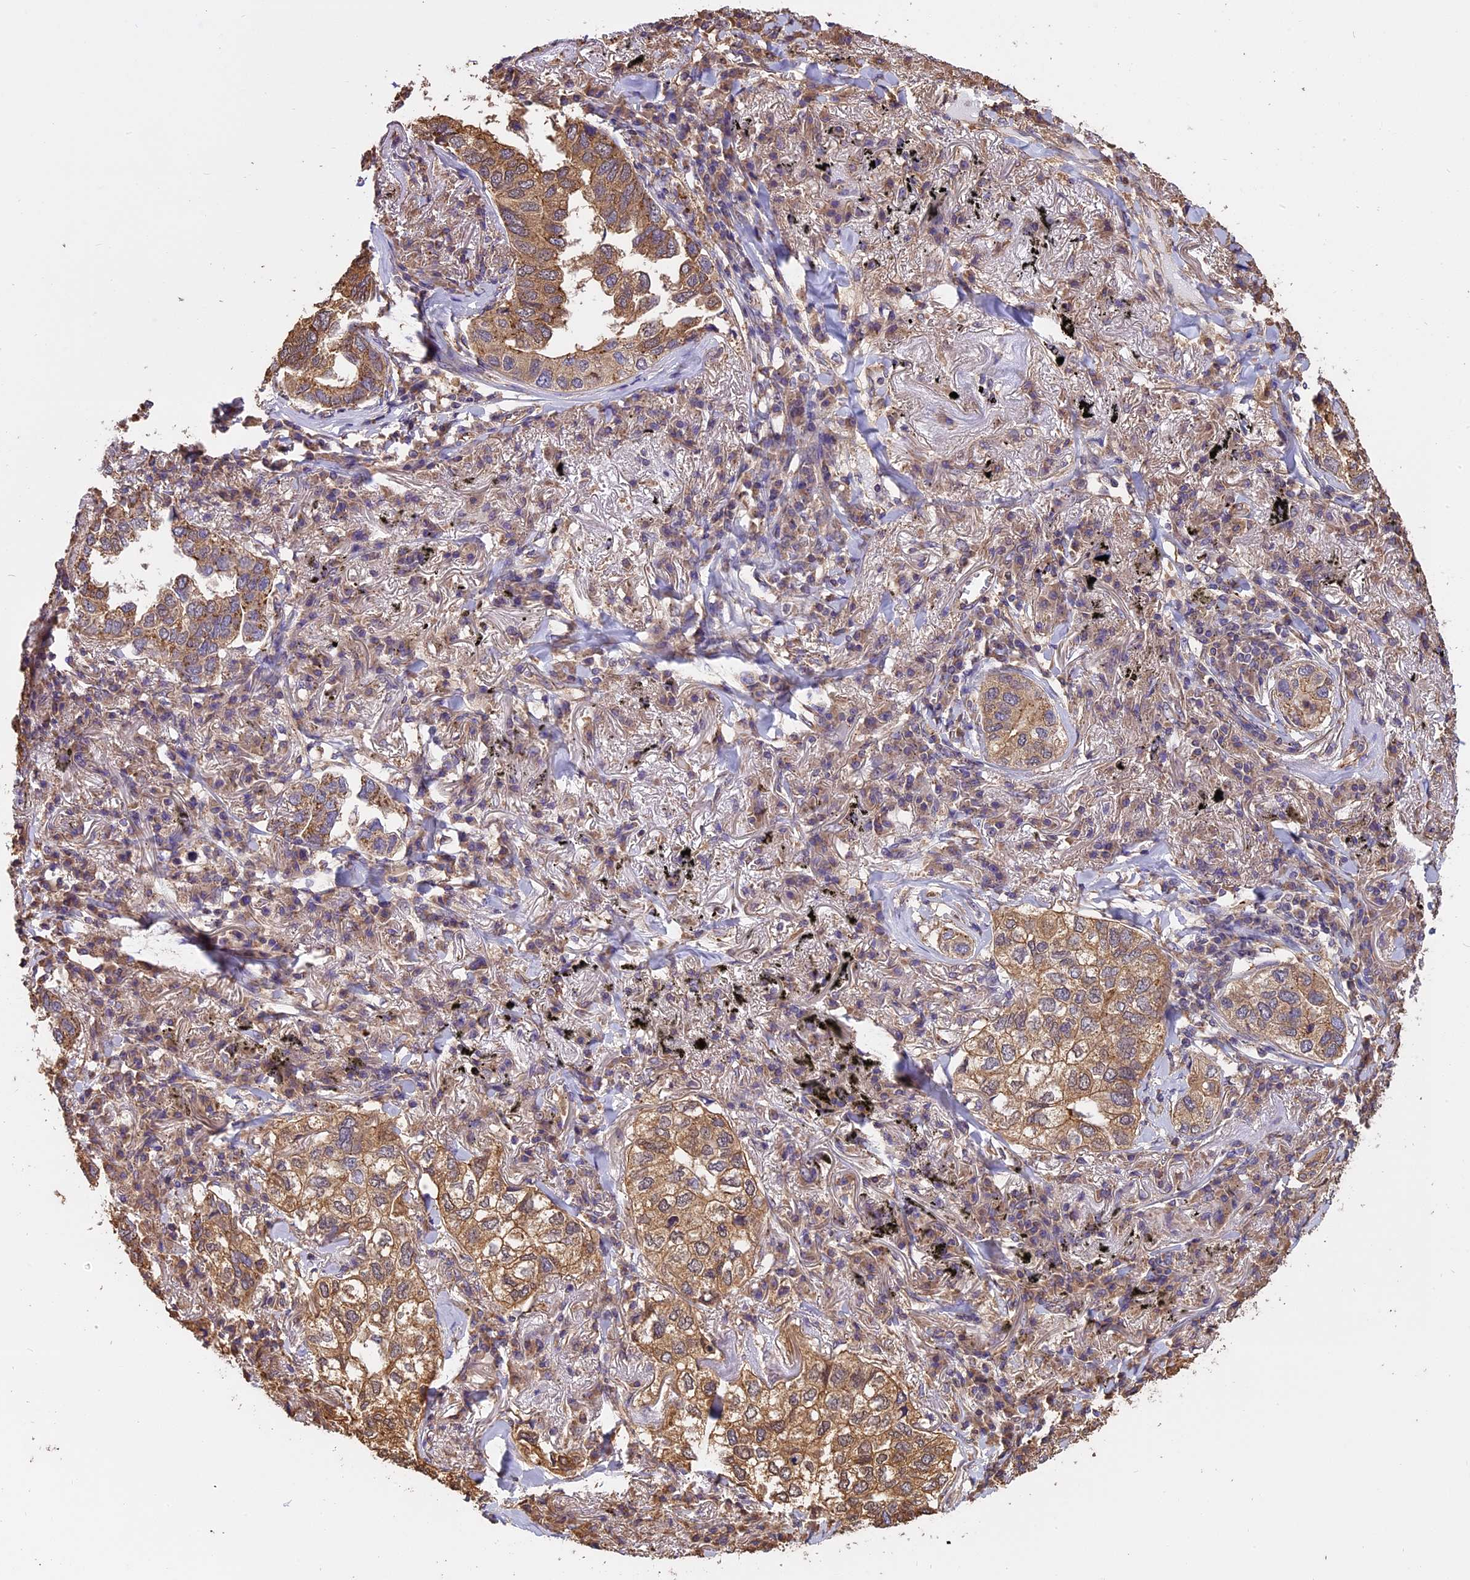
{"staining": {"intensity": "moderate", "quantity": ">75%", "location": "cytoplasmic/membranous"}, "tissue": "lung cancer", "cell_type": "Tumor cells", "image_type": "cancer", "snomed": [{"axis": "morphology", "description": "Adenocarcinoma, NOS"}, {"axis": "topography", "description": "Lung"}], "caption": "Lung cancer stained with a brown dye demonstrates moderate cytoplasmic/membranous positive expression in about >75% of tumor cells.", "gene": "CHMP2A", "patient": {"sex": "male", "age": 65}}